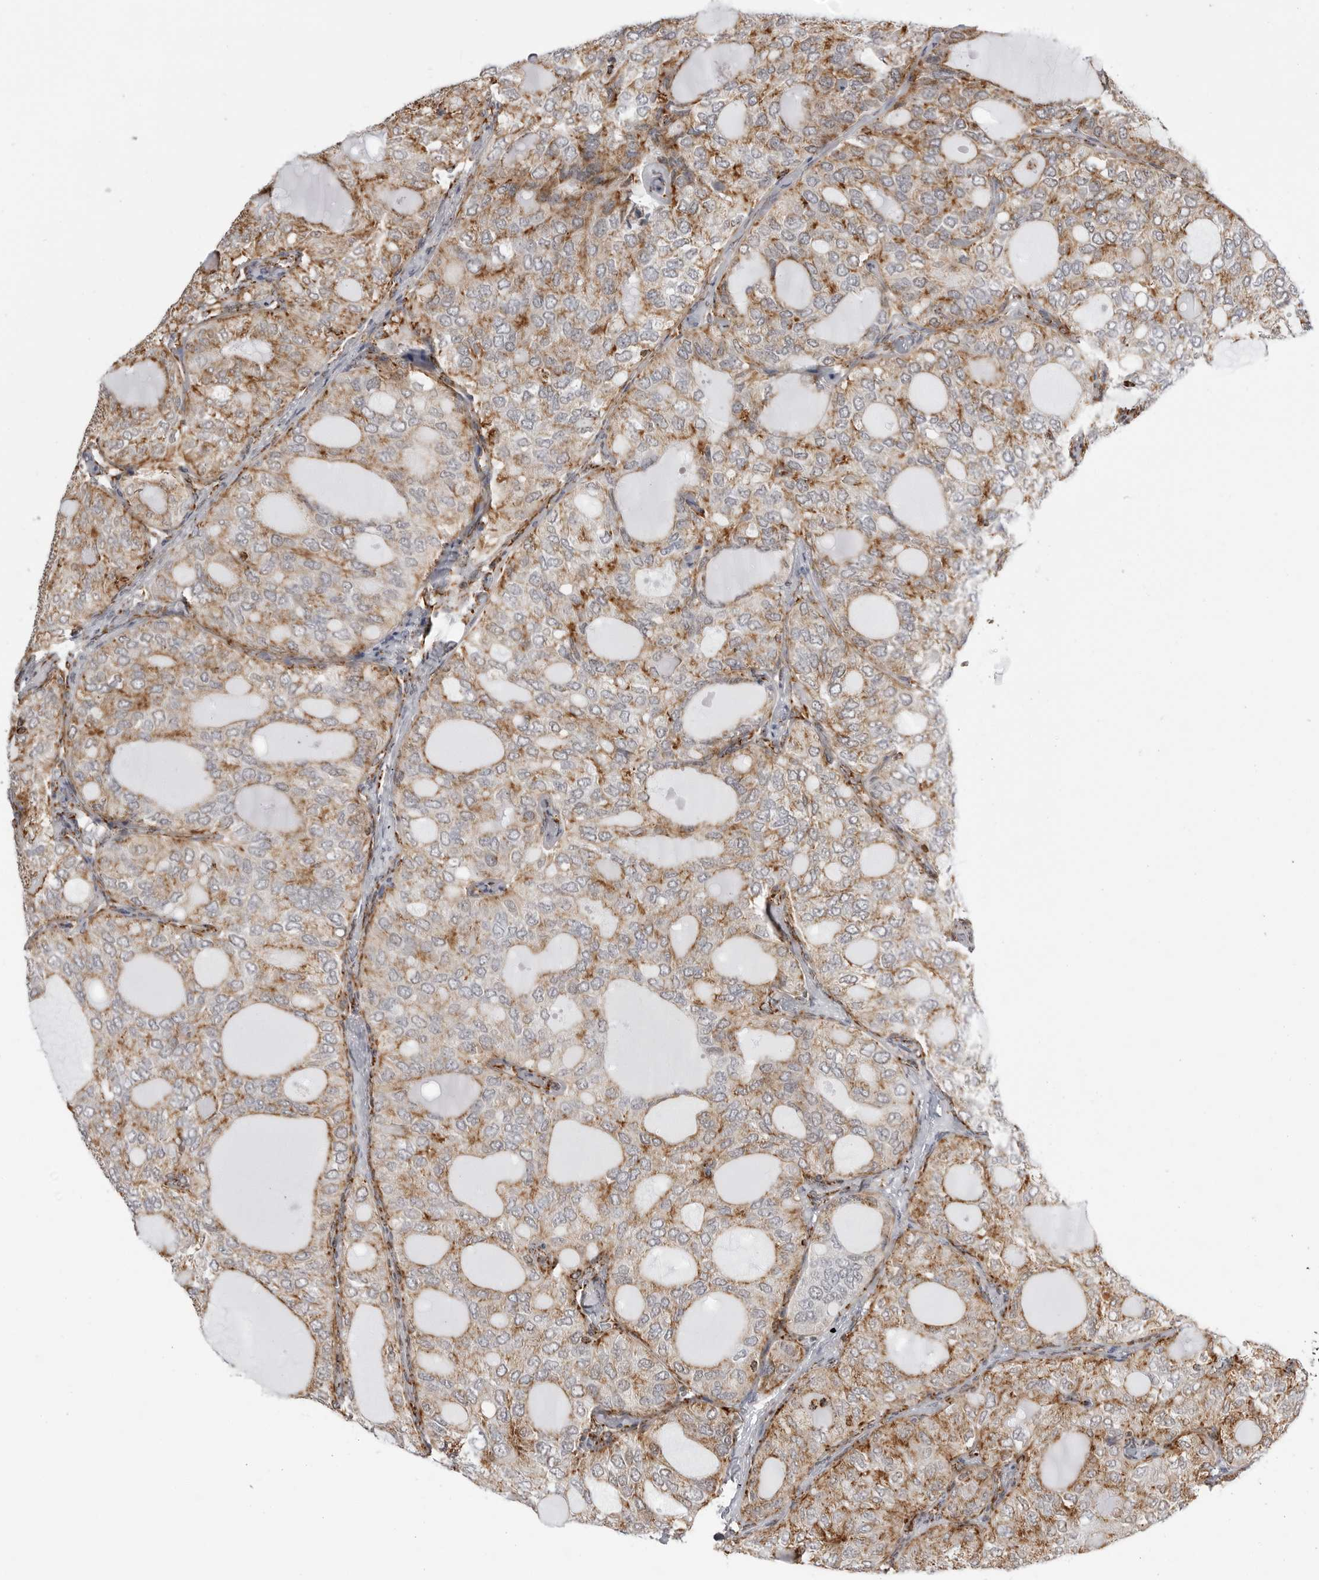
{"staining": {"intensity": "moderate", "quantity": ">75%", "location": "cytoplasmic/membranous"}, "tissue": "thyroid cancer", "cell_type": "Tumor cells", "image_type": "cancer", "snomed": [{"axis": "morphology", "description": "Follicular adenoma carcinoma, NOS"}, {"axis": "topography", "description": "Thyroid gland"}], "caption": "This is an image of IHC staining of thyroid cancer (follicular adenoma carcinoma), which shows moderate positivity in the cytoplasmic/membranous of tumor cells.", "gene": "COX5A", "patient": {"sex": "male", "age": 75}}